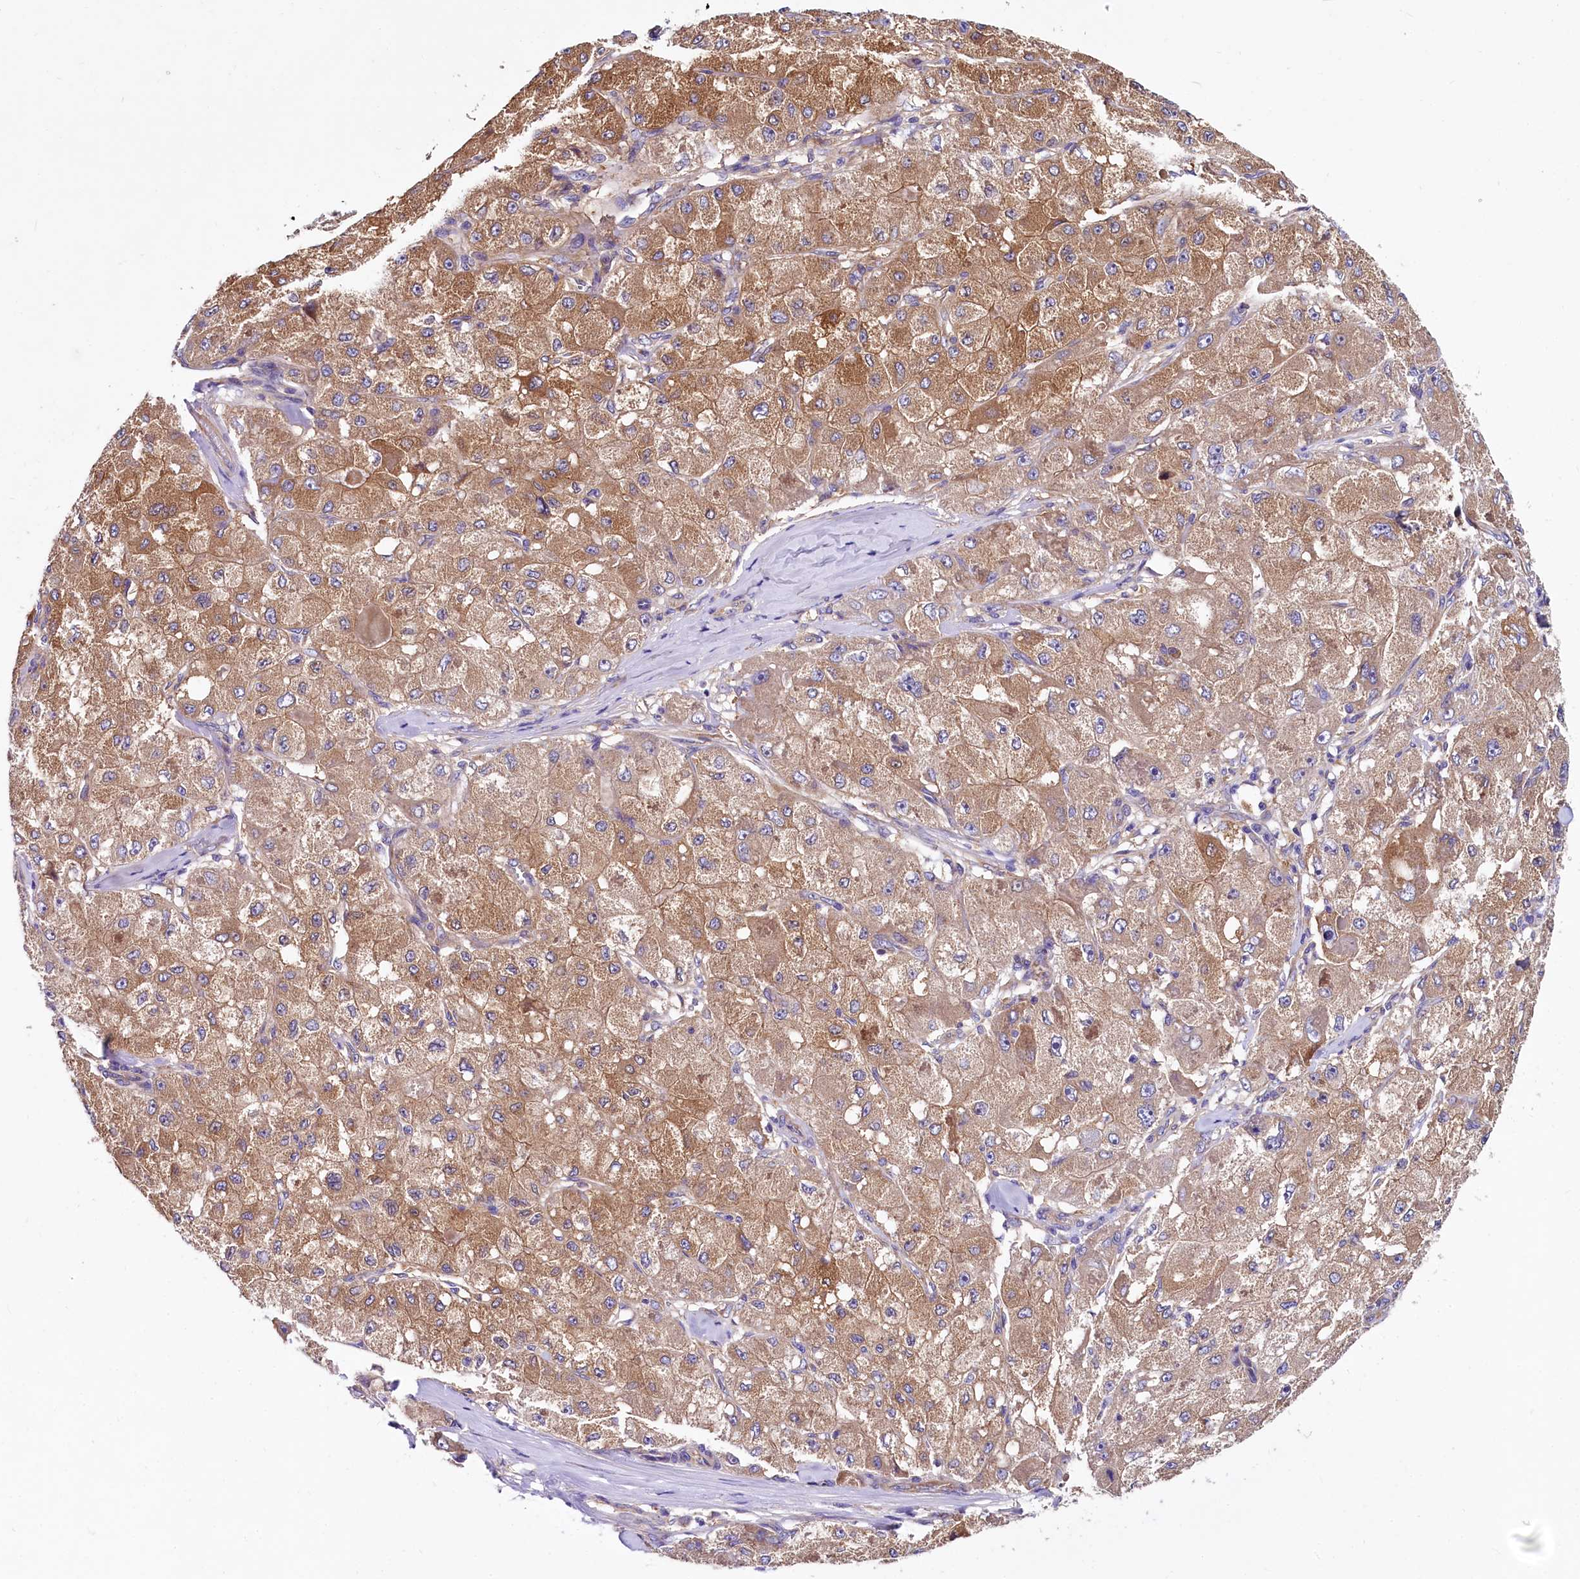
{"staining": {"intensity": "moderate", "quantity": ">75%", "location": "cytoplasmic/membranous"}, "tissue": "liver cancer", "cell_type": "Tumor cells", "image_type": "cancer", "snomed": [{"axis": "morphology", "description": "Carcinoma, Hepatocellular, NOS"}, {"axis": "topography", "description": "Liver"}], "caption": "Liver hepatocellular carcinoma was stained to show a protein in brown. There is medium levels of moderate cytoplasmic/membranous staining in approximately >75% of tumor cells.", "gene": "QARS1", "patient": {"sex": "male", "age": 80}}